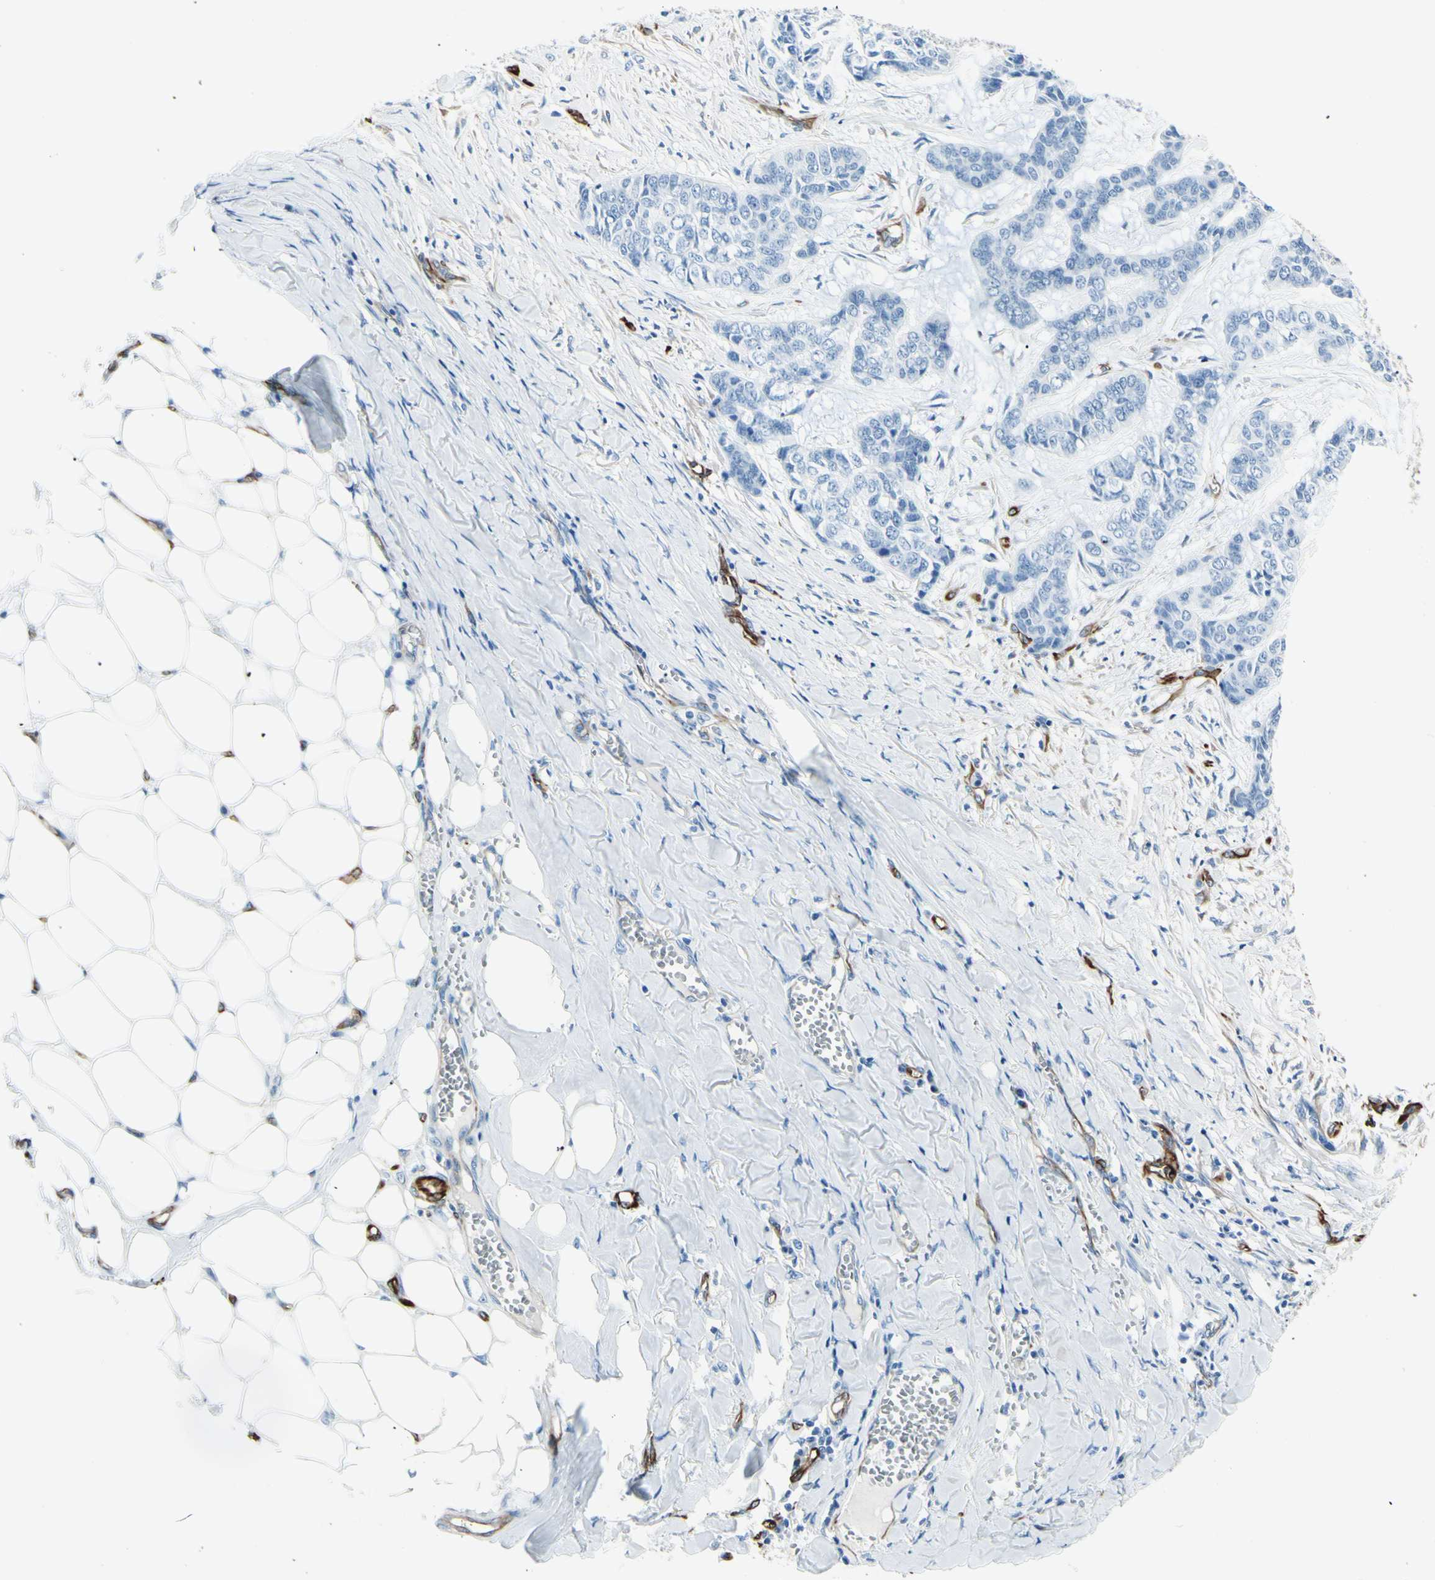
{"staining": {"intensity": "negative", "quantity": "none", "location": "none"}, "tissue": "skin cancer", "cell_type": "Tumor cells", "image_type": "cancer", "snomed": [{"axis": "morphology", "description": "Basal cell carcinoma"}, {"axis": "topography", "description": "Skin"}], "caption": "Immunohistochemical staining of skin basal cell carcinoma shows no significant positivity in tumor cells.", "gene": "PTH2R", "patient": {"sex": "female", "age": 64}}